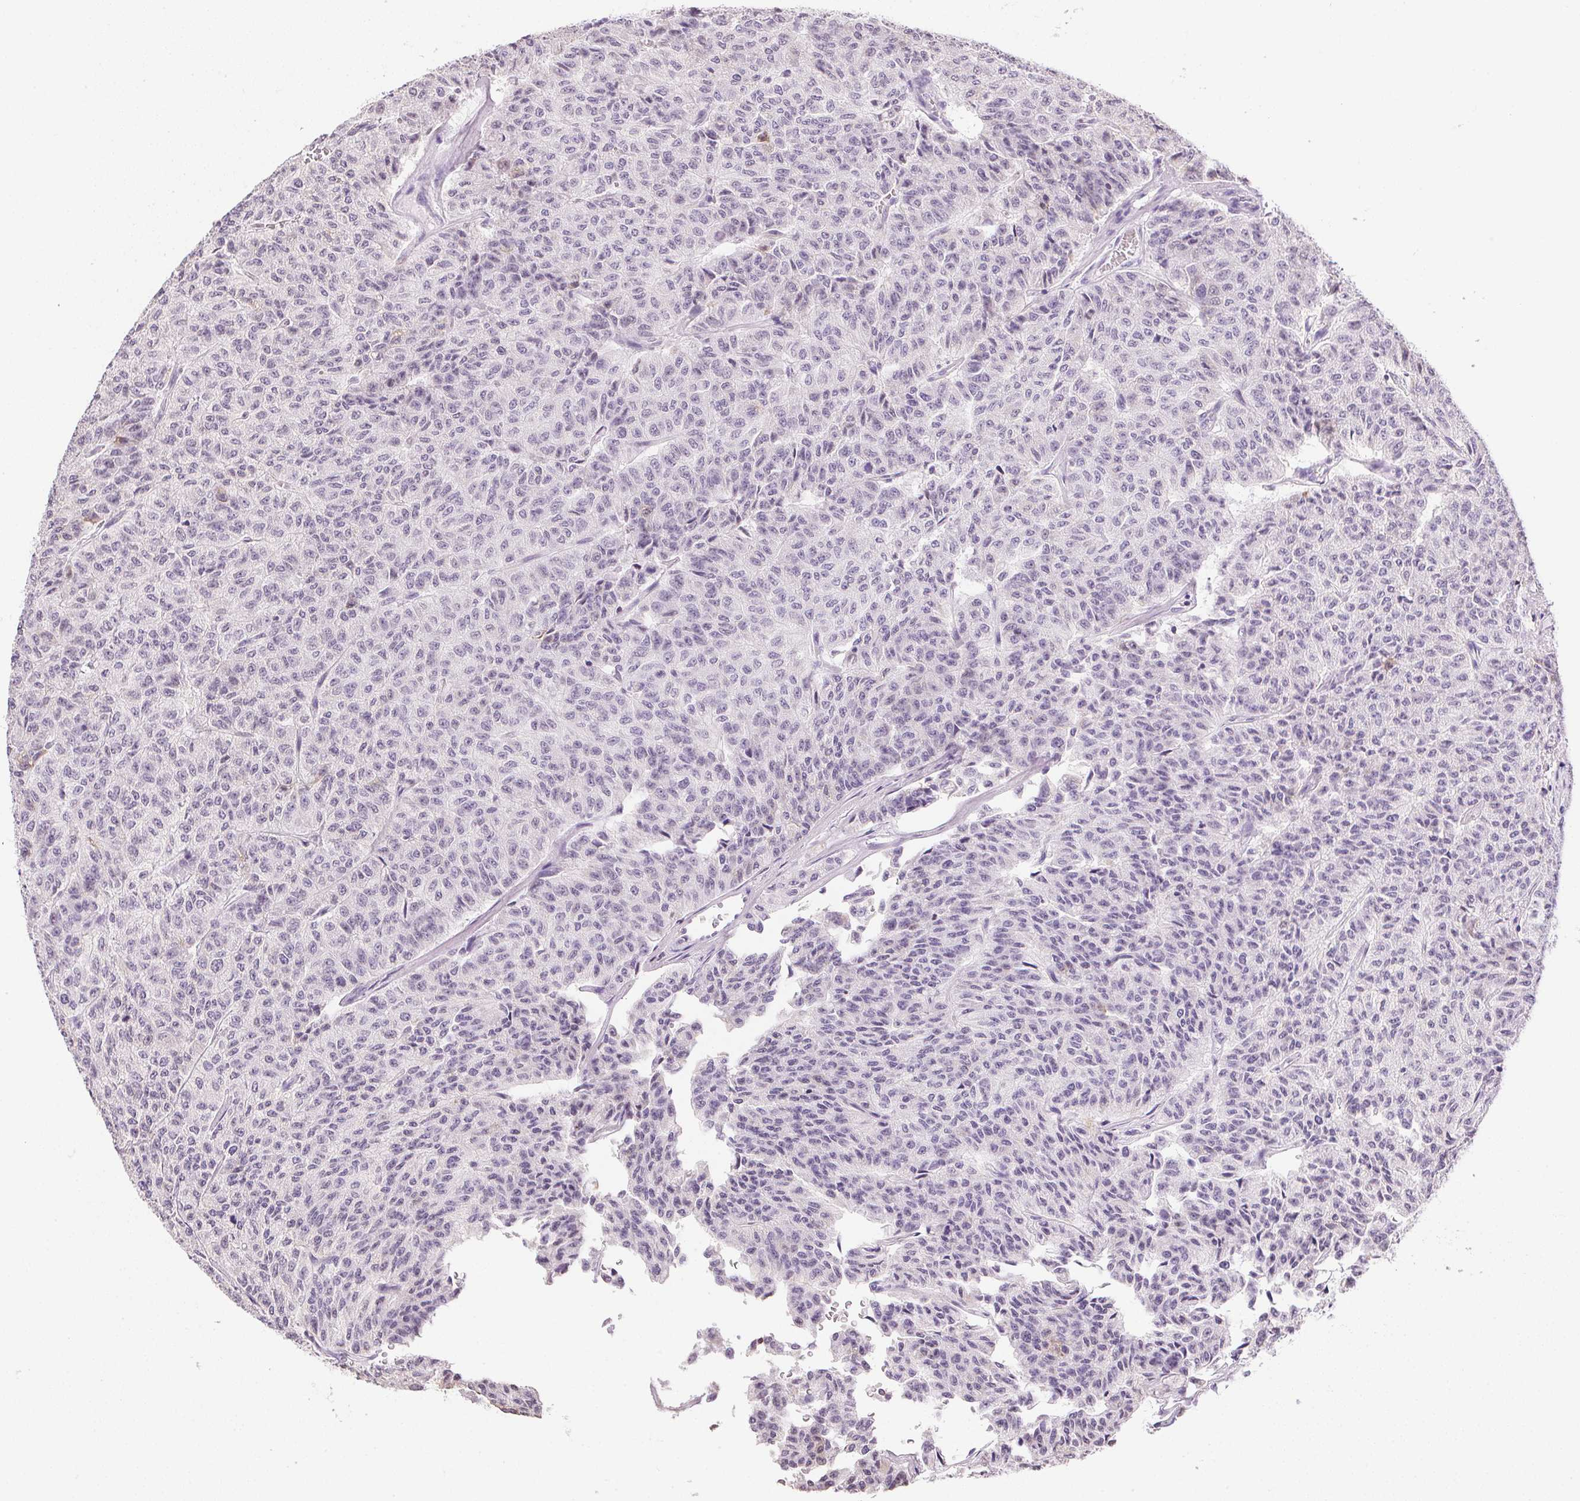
{"staining": {"intensity": "negative", "quantity": "none", "location": "none"}, "tissue": "carcinoid", "cell_type": "Tumor cells", "image_type": "cancer", "snomed": [{"axis": "morphology", "description": "Carcinoid, malignant, NOS"}, {"axis": "topography", "description": "Lung"}], "caption": "Immunohistochemical staining of malignant carcinoid shows no significant positivity in tumor cells.", "gene": "PRL", "patient": {"sex": "male", "age": 71}}